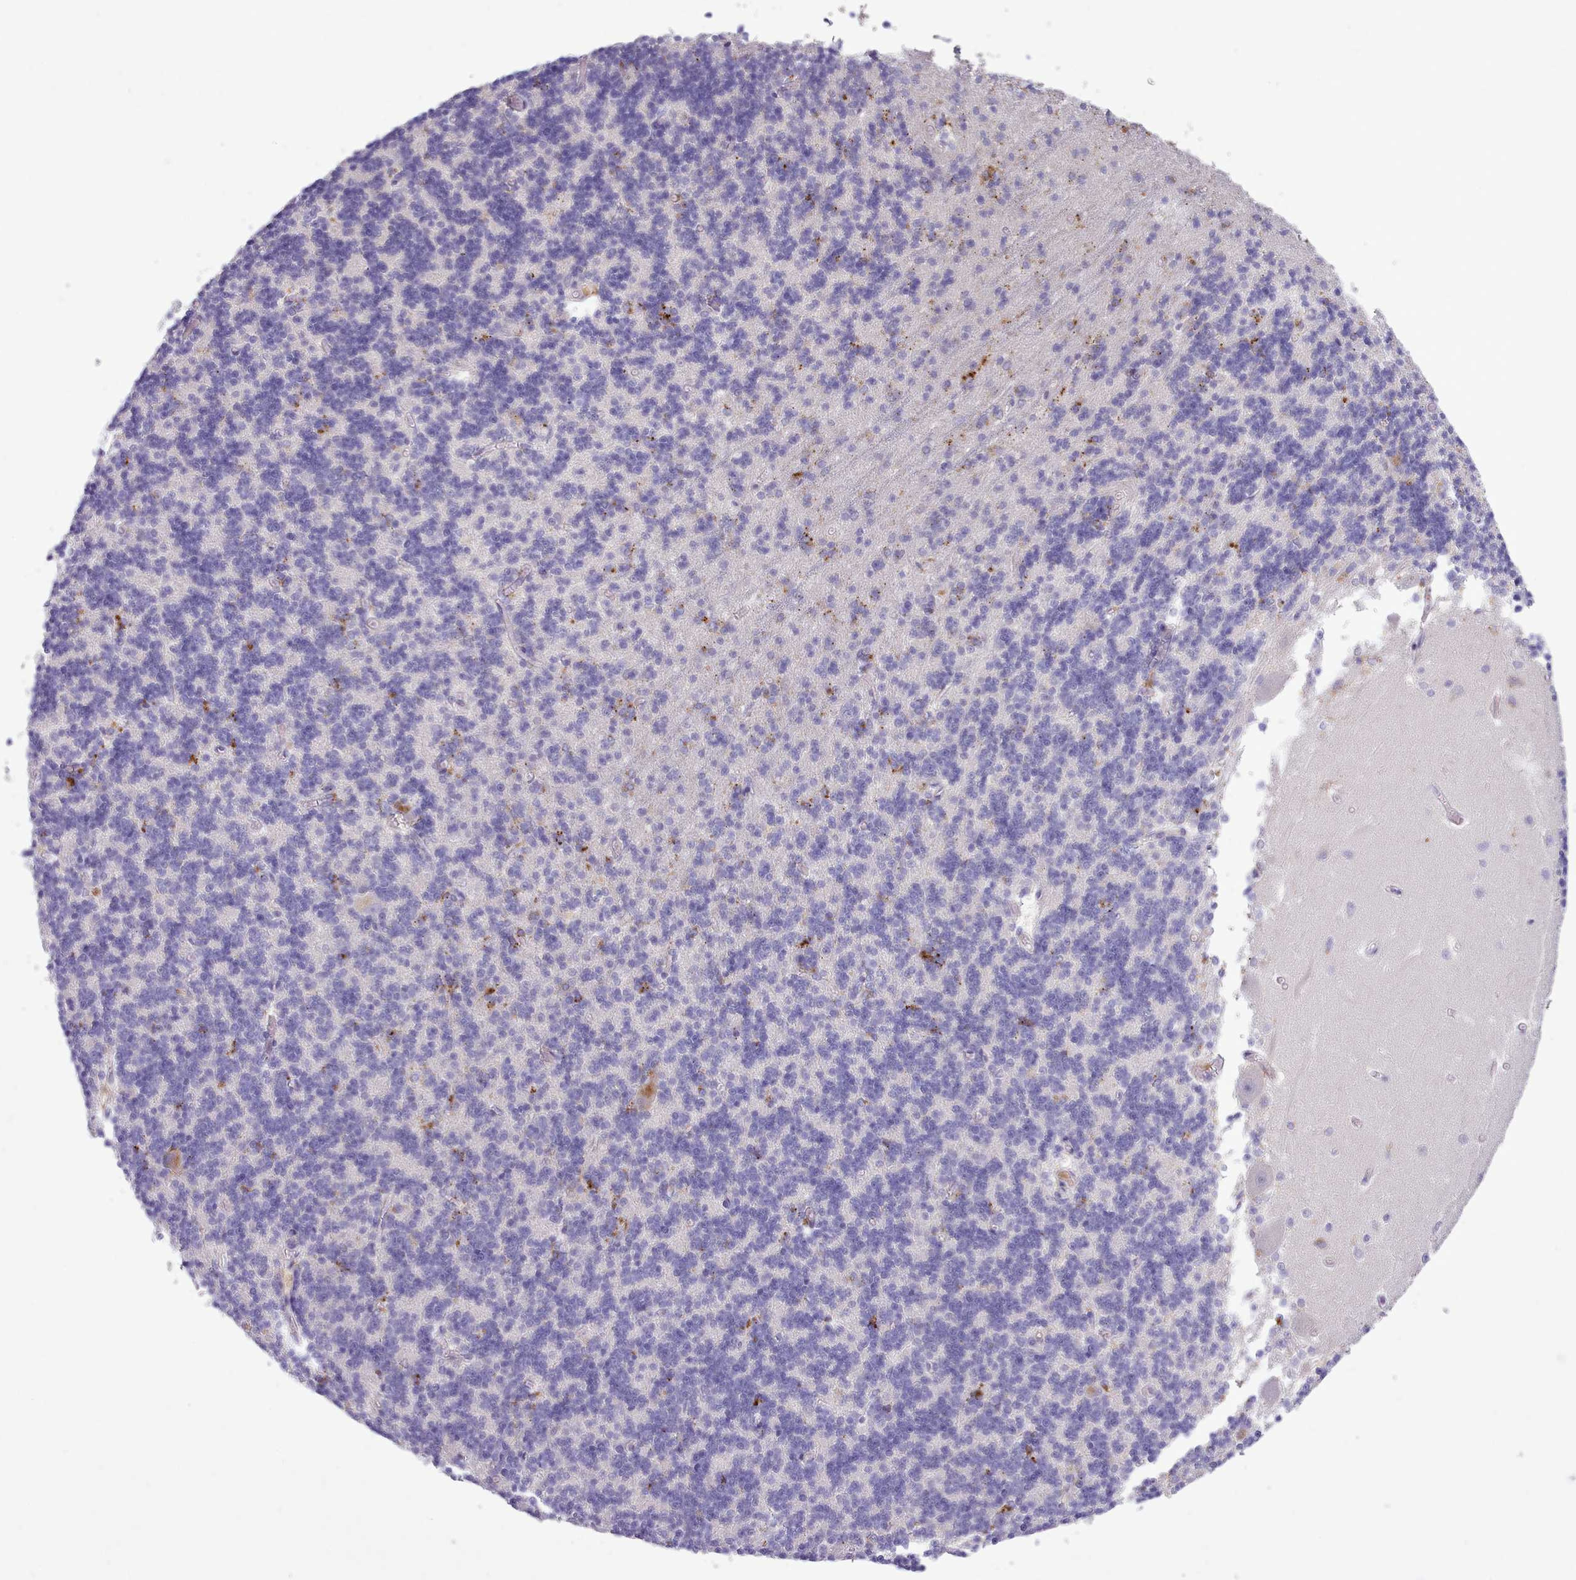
{"staining": {"intensity": "negative", "quantity": "none", "location": "none"}, "tissue": "cerebellum", "cell_type": "Cells in granular layer", "image_type": "normal", "snomed": [{"axis": "morphology", "description": "Normal tissue, NOS"}, {"axis": "topography", "description": "Cerebellum"}], "caption": "This is an immunohistochemistry image of normal cerebellum. There is no staining in cells in granular layer.", "gene": "SRD5A1", "patient": {"sex": "male", "age": 37}}